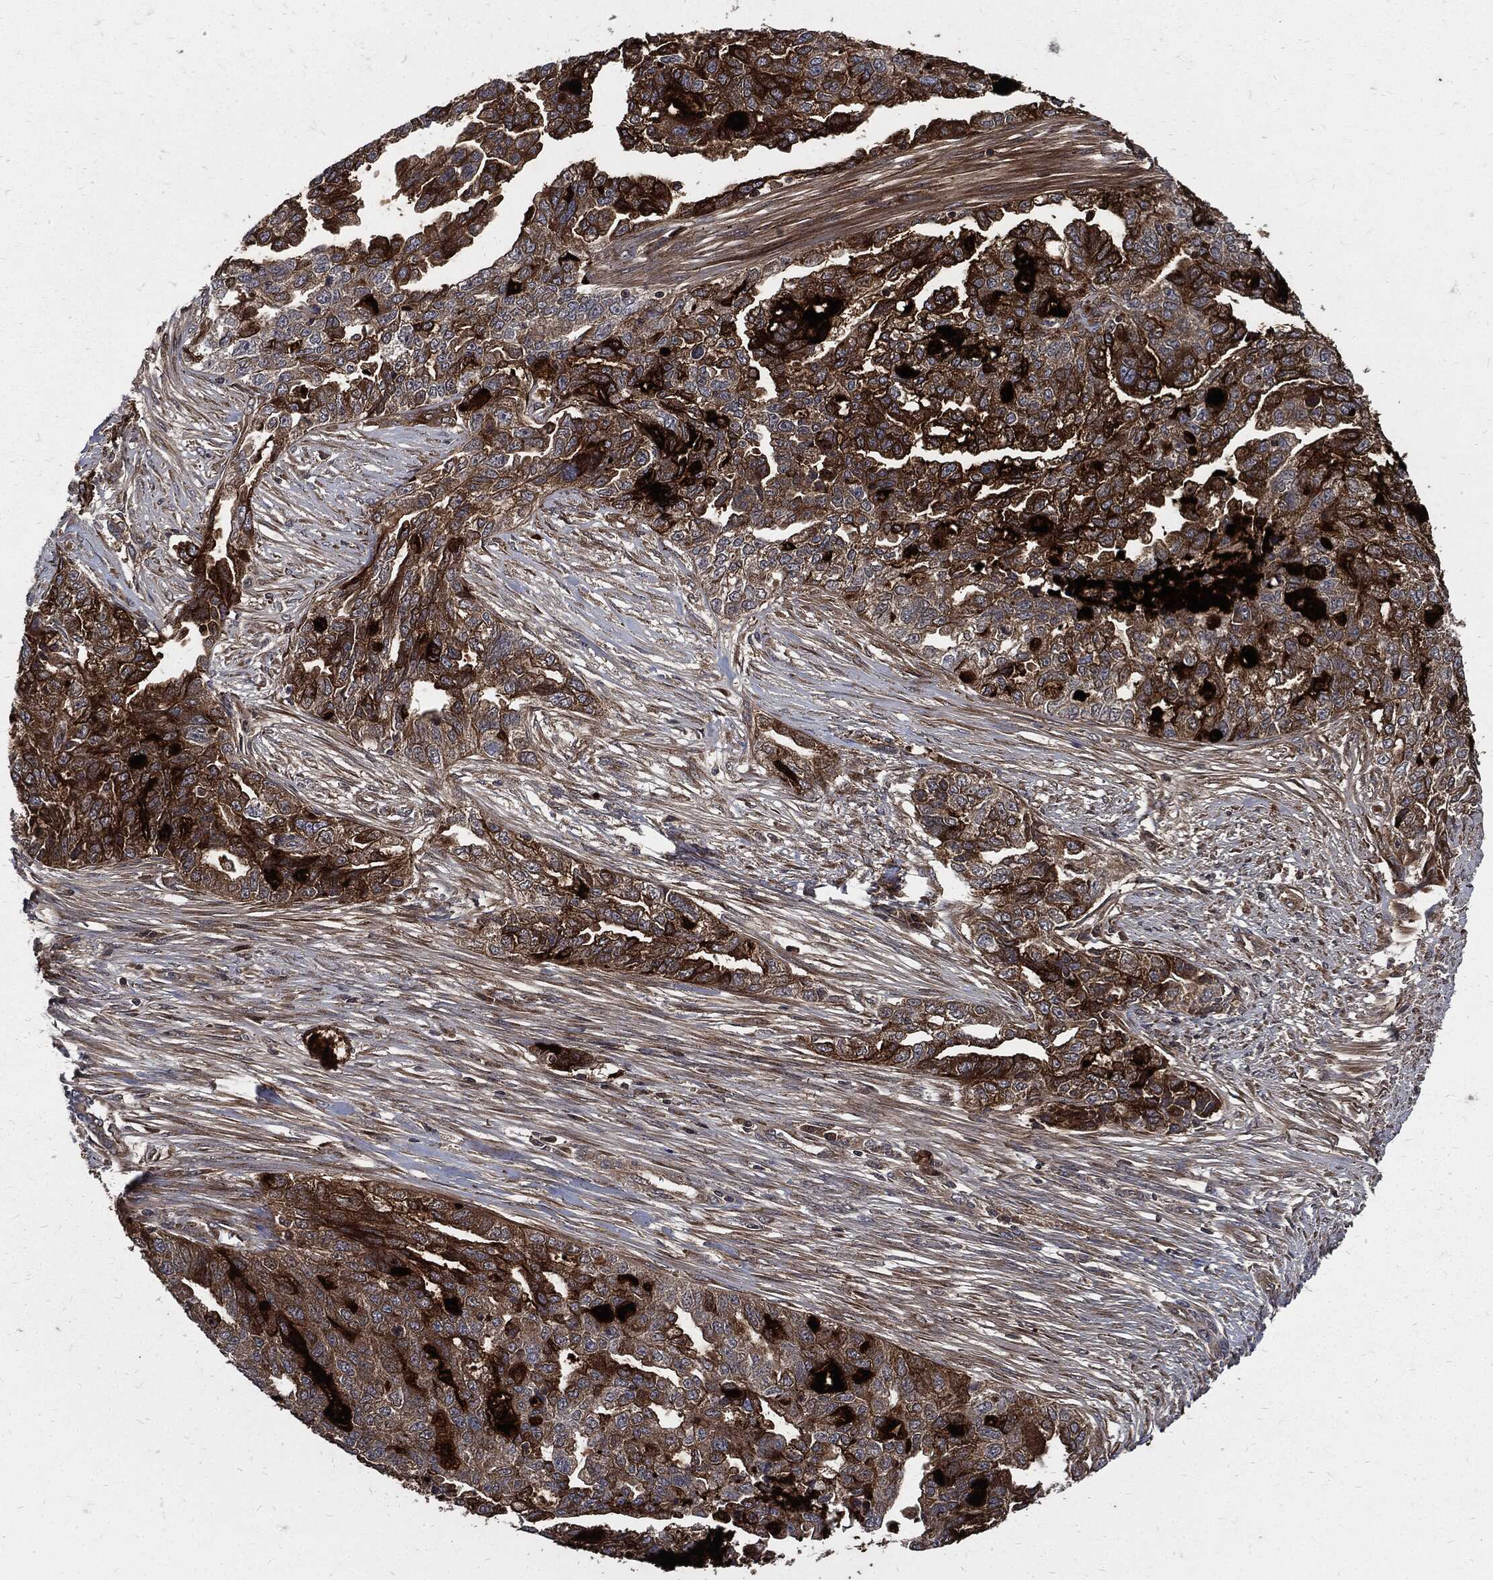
{"staining": {"intensity": "strong", "quantity": "25%-75%", "location": "cytoplasmic/membranous"}, "tissue": "ovarian cancer", "cell_type": "Tumor cells", "image_type": "cancer", "snomed": [{"axis": "morphology", "description": "Cystadenocarcinoma, serous, NOS"}, {"axis": "topography", "description": "Ovary"}], "caption": "Approximately 25%-75% of tumor cells in ovarian cancer (serous cystadenocarcinoma) exhibit strong cytoplasmic/membranous protein expression as visualized by brown immunohistochemical staining.", "gene": "CLU", "patient": {"sex": "female", "age": 51}}